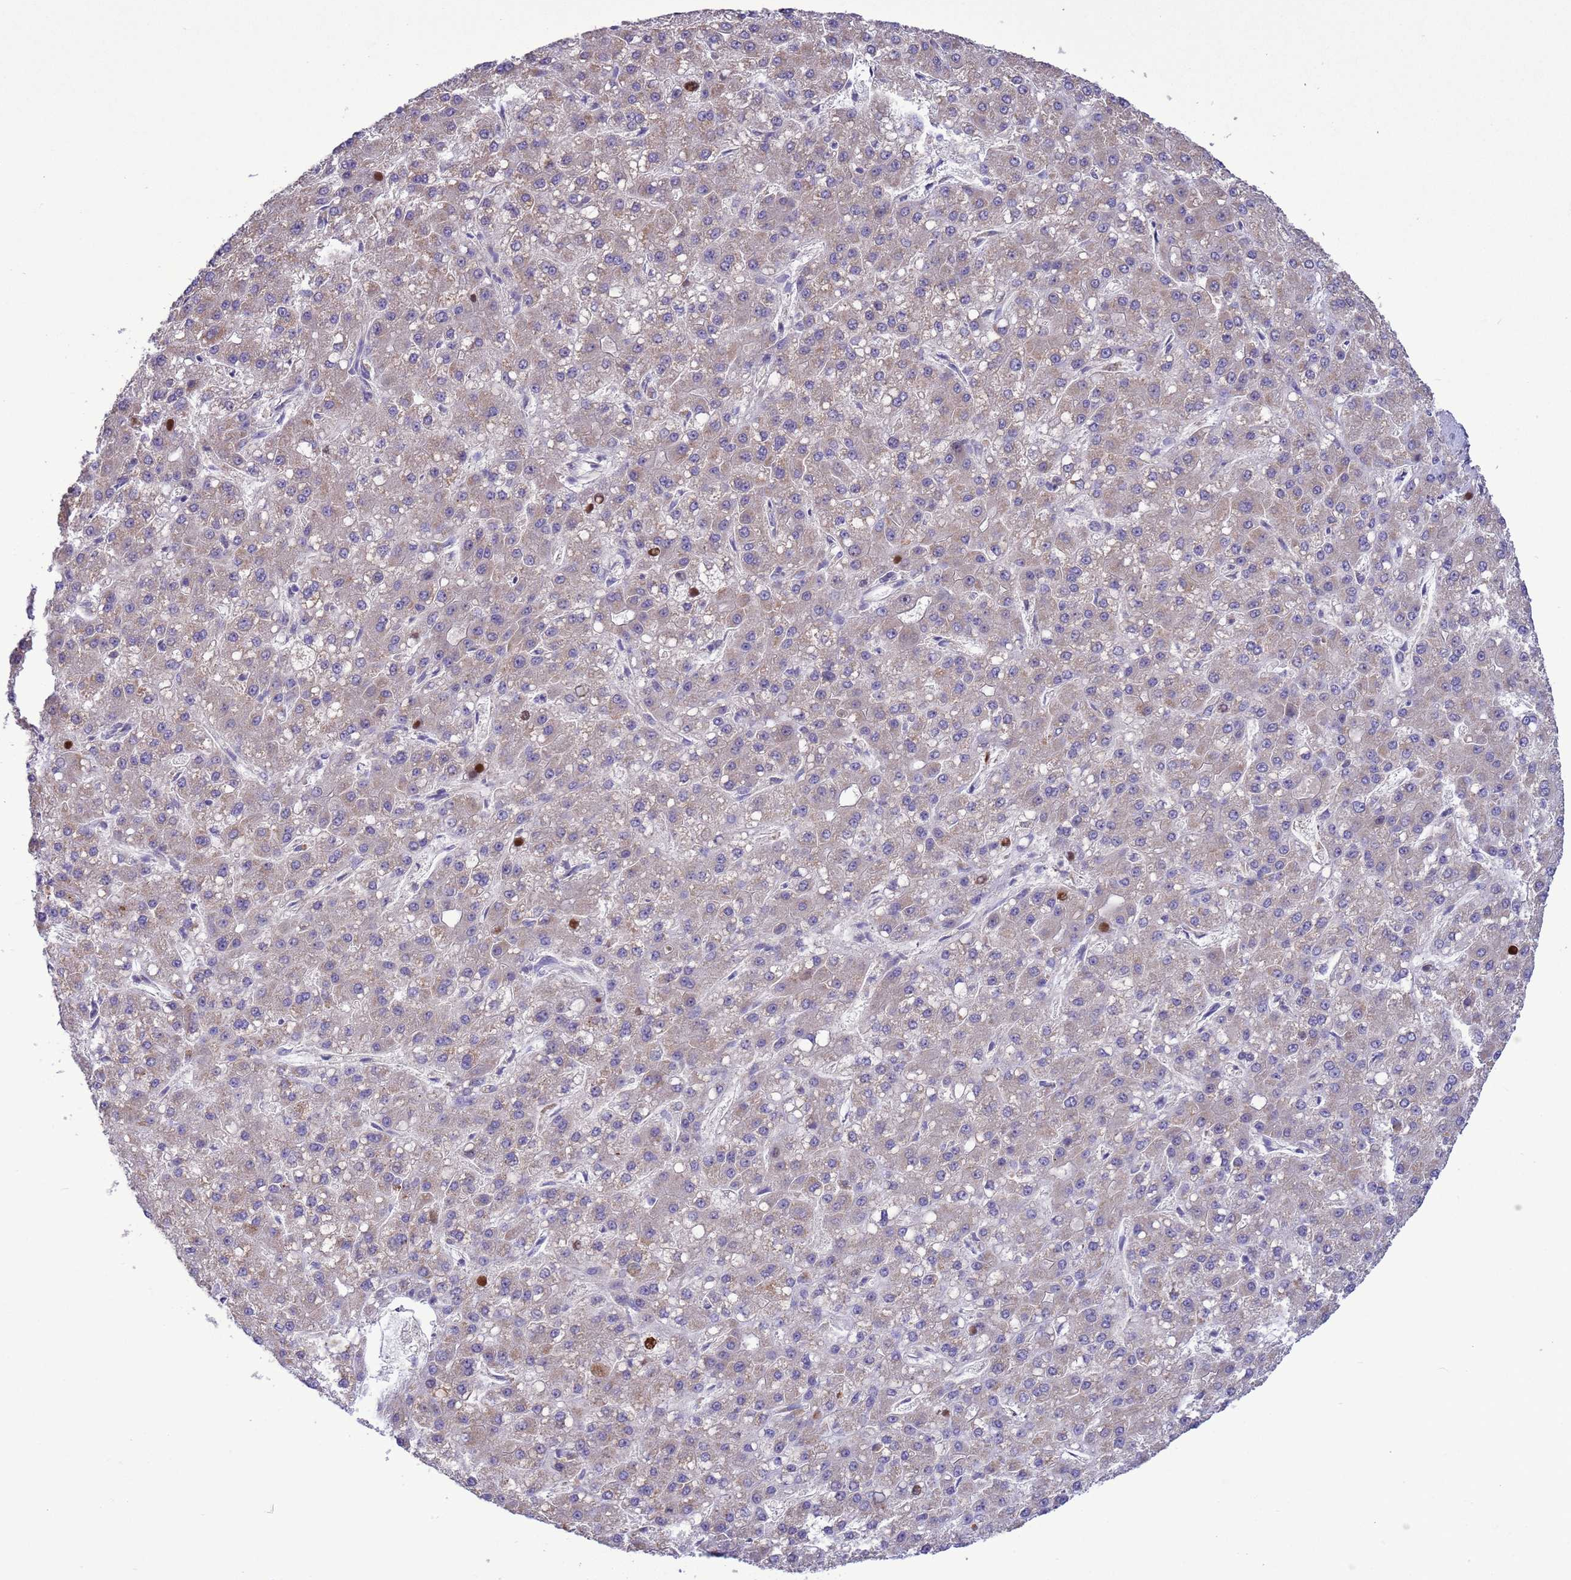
{"staining": {"intensity": "negative", "quantity": "none", "location": "none"}, "tissue": "liver cancer", "cell_type": "Tumor cells", "image_type": "cancer", "snomed": [{"axis": "morphology", "description": "Carcinoma, Hepatocellular, NOS"}, {"axis": "topography", "description": "Liver"}], "caption": "Immunohistochemistry (IHC) of human liver hepatocellular carcinoma reveals no expression in tumor cells. Nuclei are stained in blue.", "gene": "GJA10", "patient": {"sex": "male", "age": 67}}